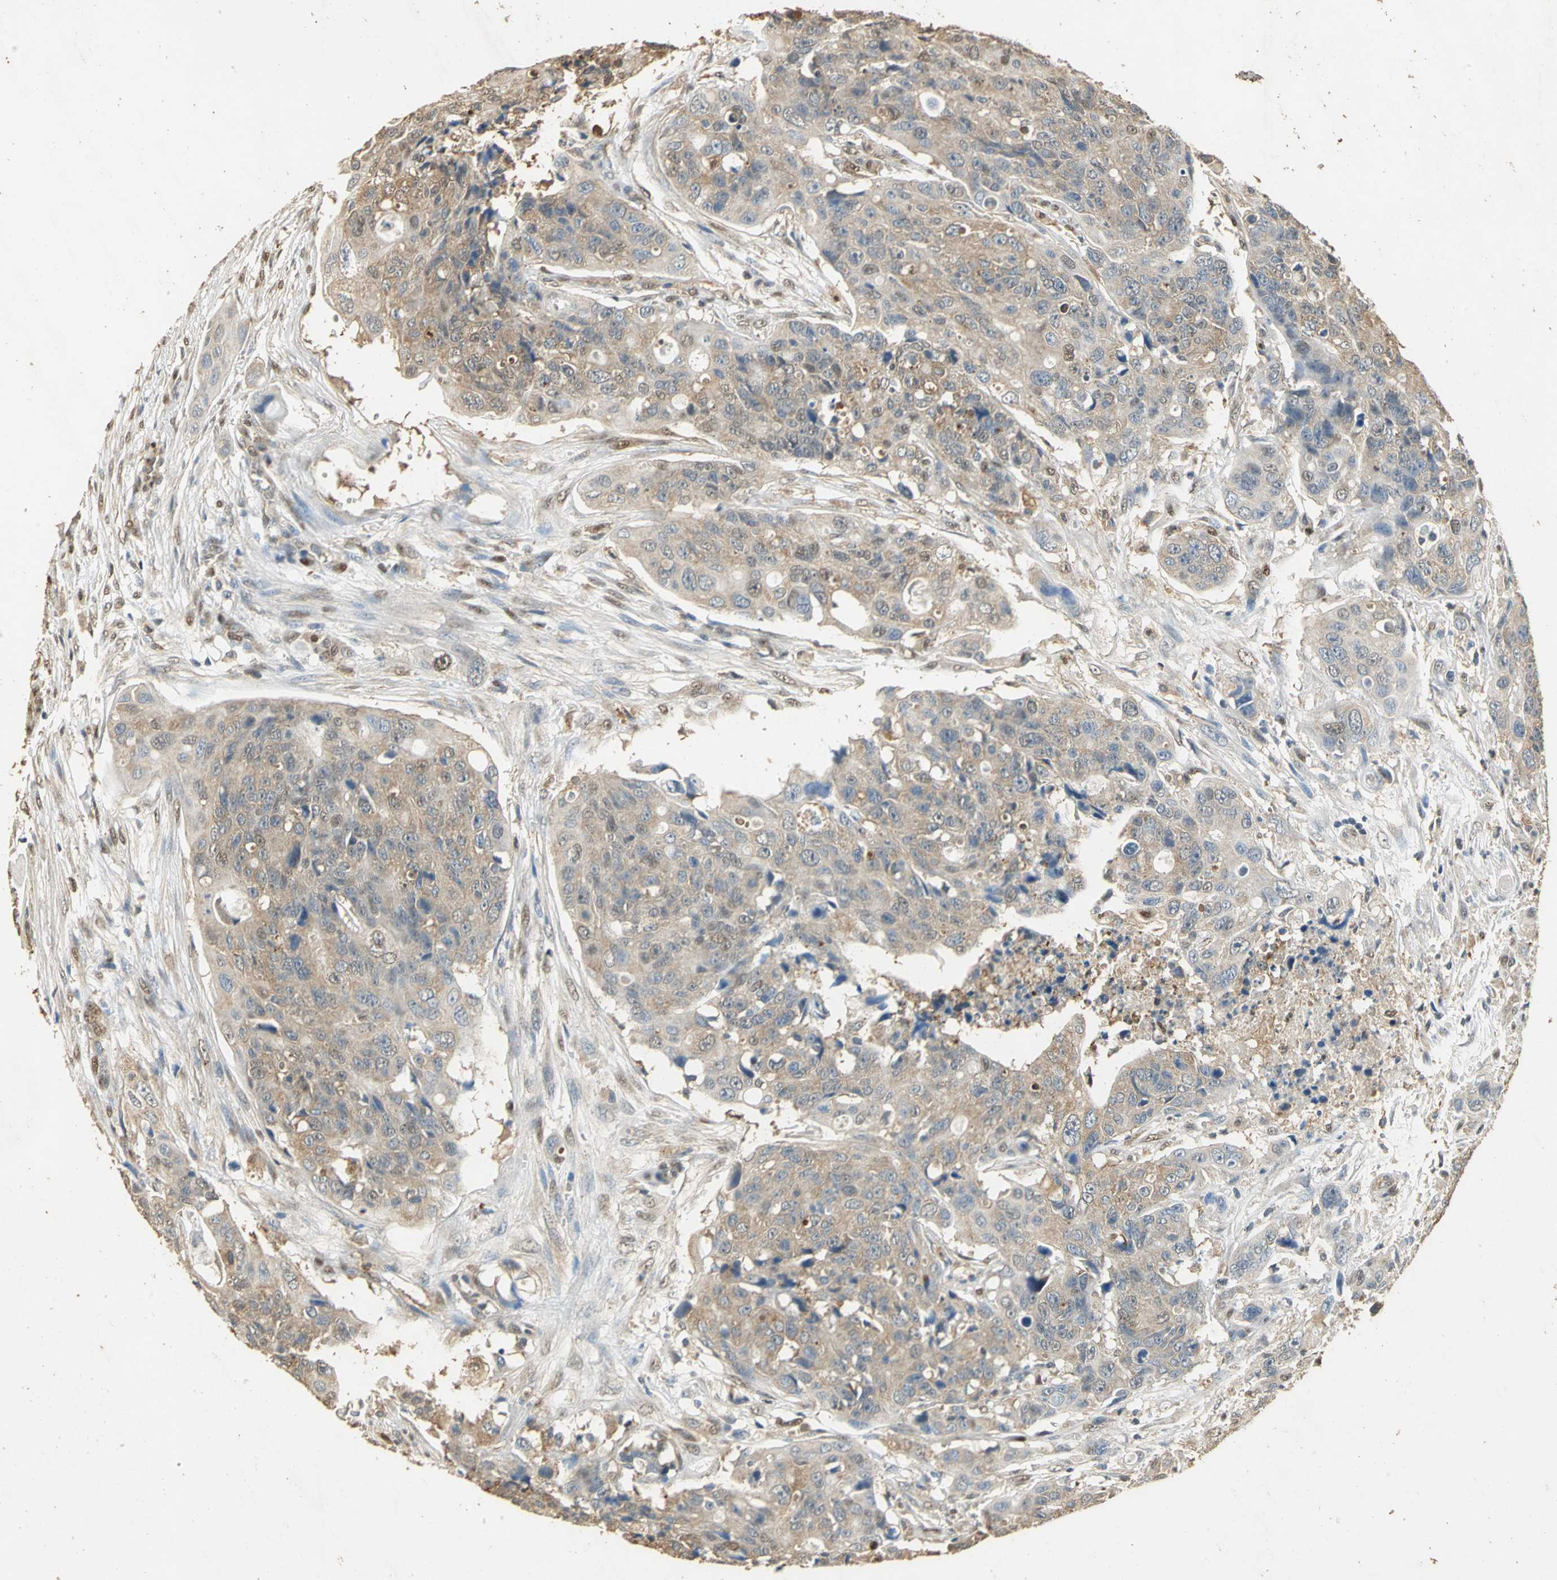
{"staining": {"intensity": "weak", "quantity": ">75%", "location": "cytoplasmic/membranous"}, "tissue": "colorectal cancer", "cell_type": "Tumor cells", "image_type": "cancer", "snomed": [{"axis": "morphology", "description": "Adenocarcinoma, NOS"}, {"axis": "topography", "description": "Colon"}], "caption": "Colorectal adenocarcinoma tissue demonstrates weak cytoplasmic/membranous positivity in approximately >75% of tumor cells (Brightfield microscopy of DAB IHC at high magnification).", "gene": "GAPDH", "patient": {"sex": "female", "age": 57}}